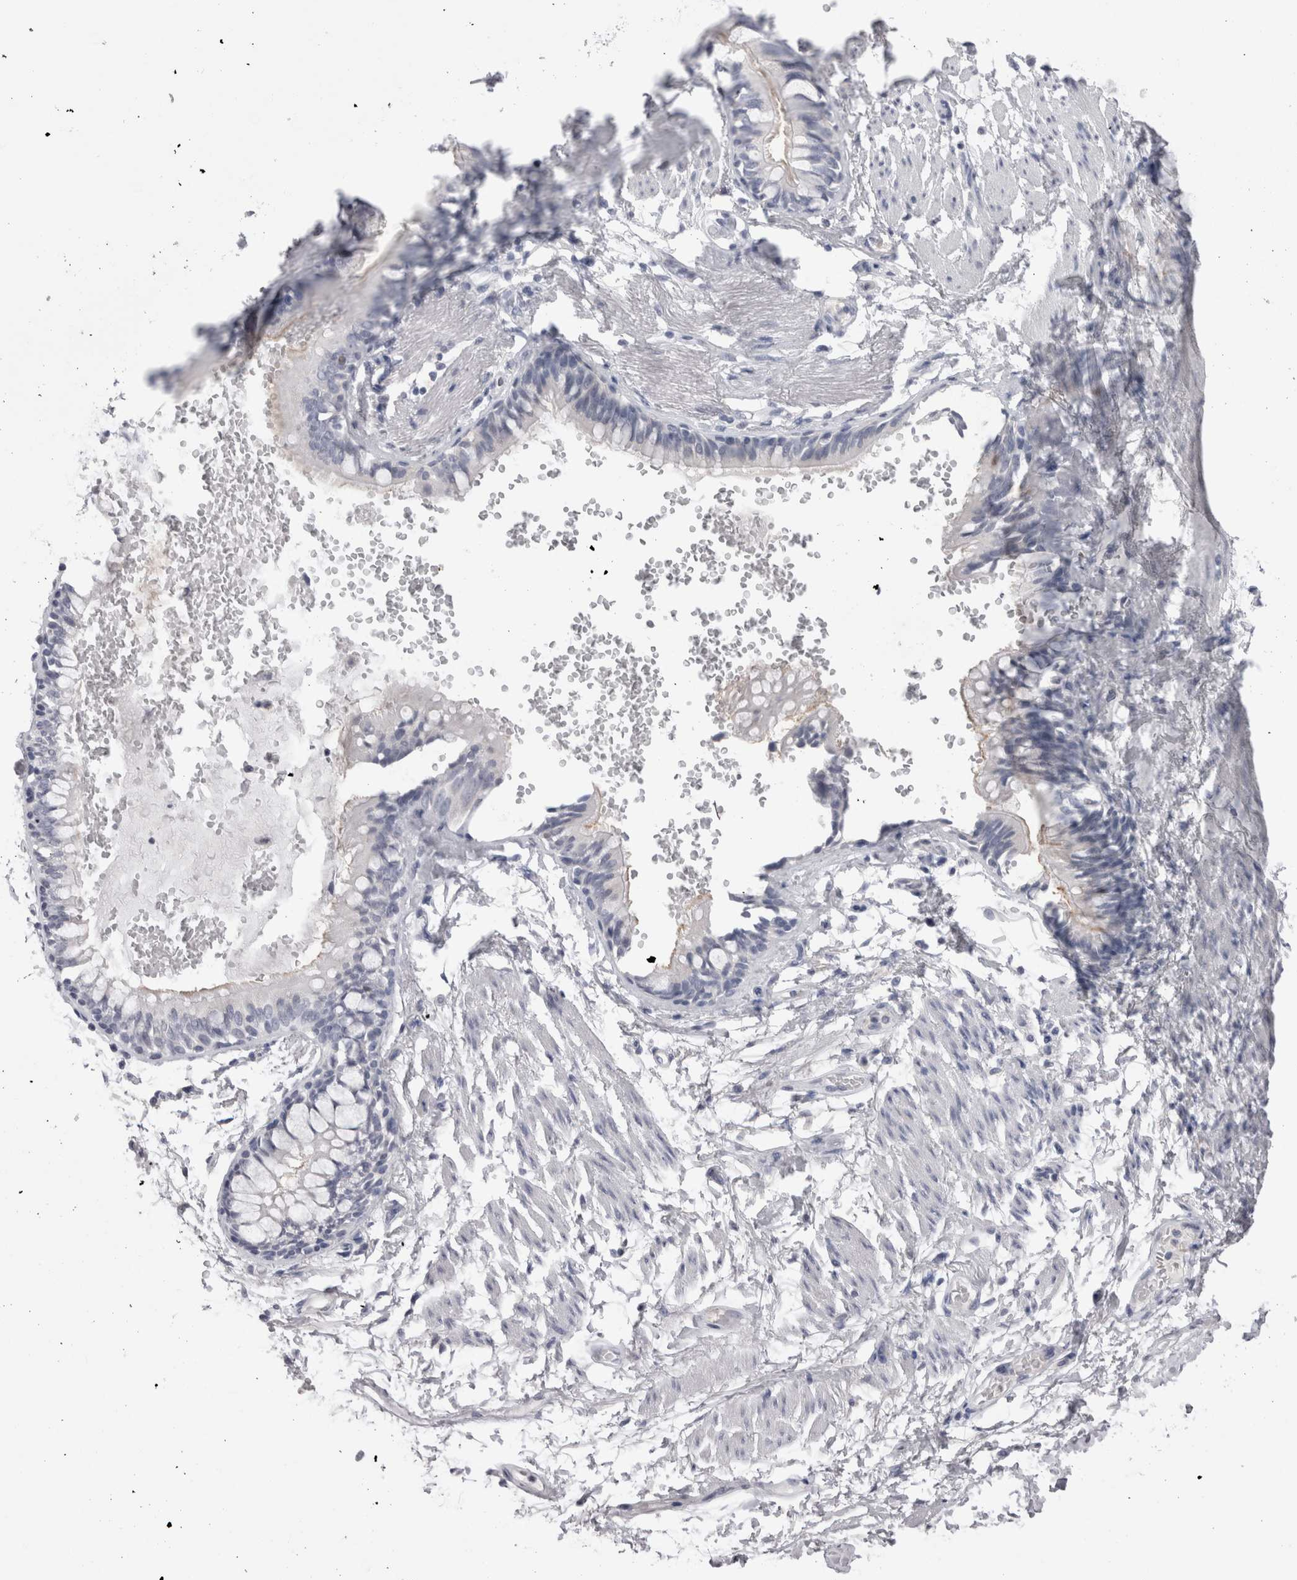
{"staining": {"intensity": "negative", "quantity": "none", "location": "none"}, "tissue": "adipose tissue", "cell_type": "Adipocytes", "image_type": "normal", "snomed": [{"axis": "morphology", "description": "Normal tissue, NOS"}, {"axis": "topography", "description": "Cartilage tissue"}, {"axis": "topography", "description": "Bronchus"}], "caption": "This is an IHC image of normal adipose tissue. There is no positivity in adipocytes.", "gene": "SUCNR1", "patient": {"sex": "female", "age": 73}}